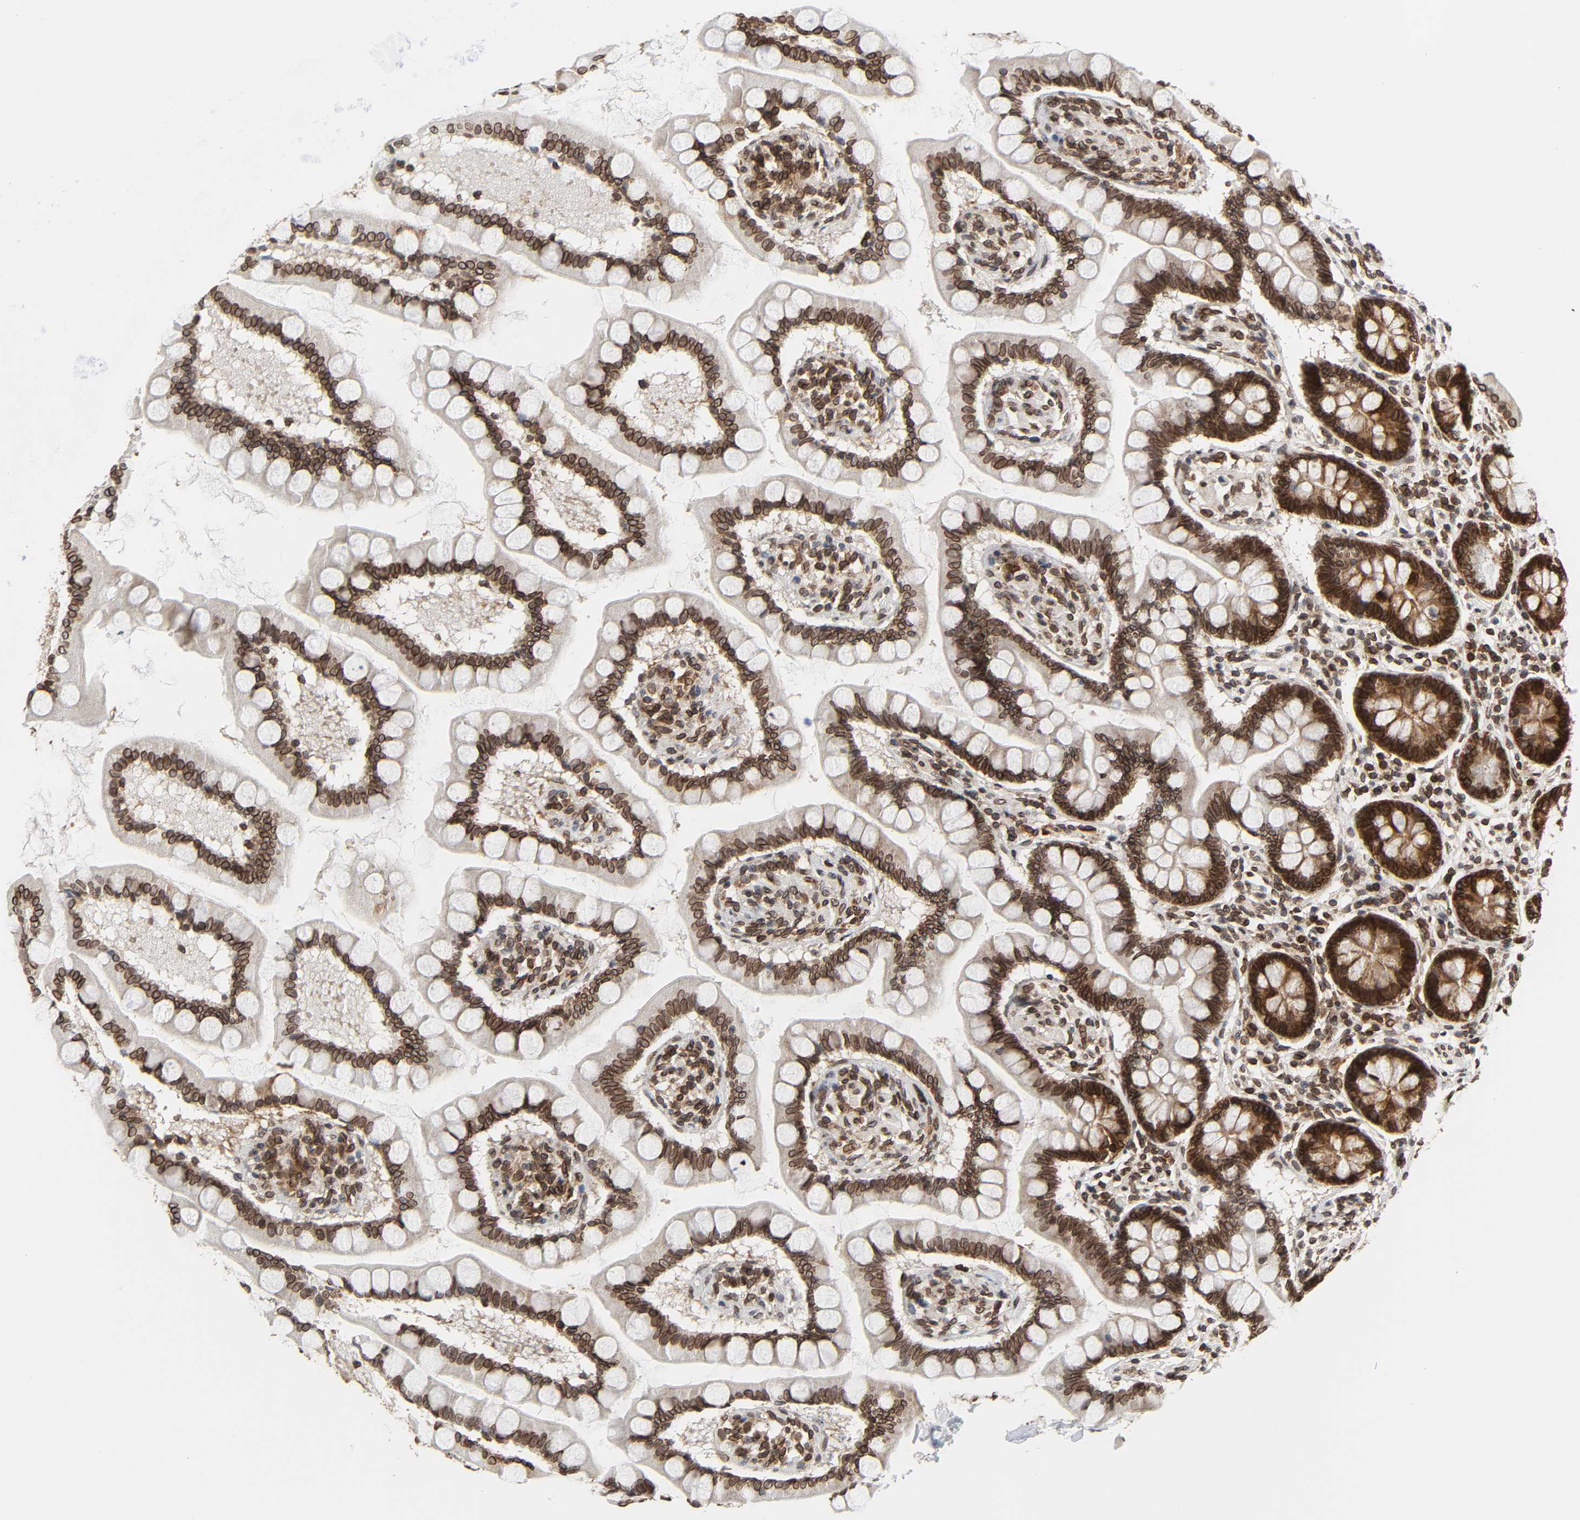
{"staining": {"intensity": "strong", "quantity": ">75%", "location": "cytoplasmic/membranous,nuclear"}, "tissue": "small intestine", "cell_type": "Glandular cells", "image_type": "normal", "snomed": [{"axis": "morphology", "description": "Normal tissue, NOS"}, {"axis": "topography", "description": "Small intestine"}], "caption": "Strong cytoplasmic/membranous,nuclear expression is present in approximately >75% of glandular cells in unremarkable small intestine.", "gene": "RANGAP1", "patient": {"sex": "male", "age": 41}}